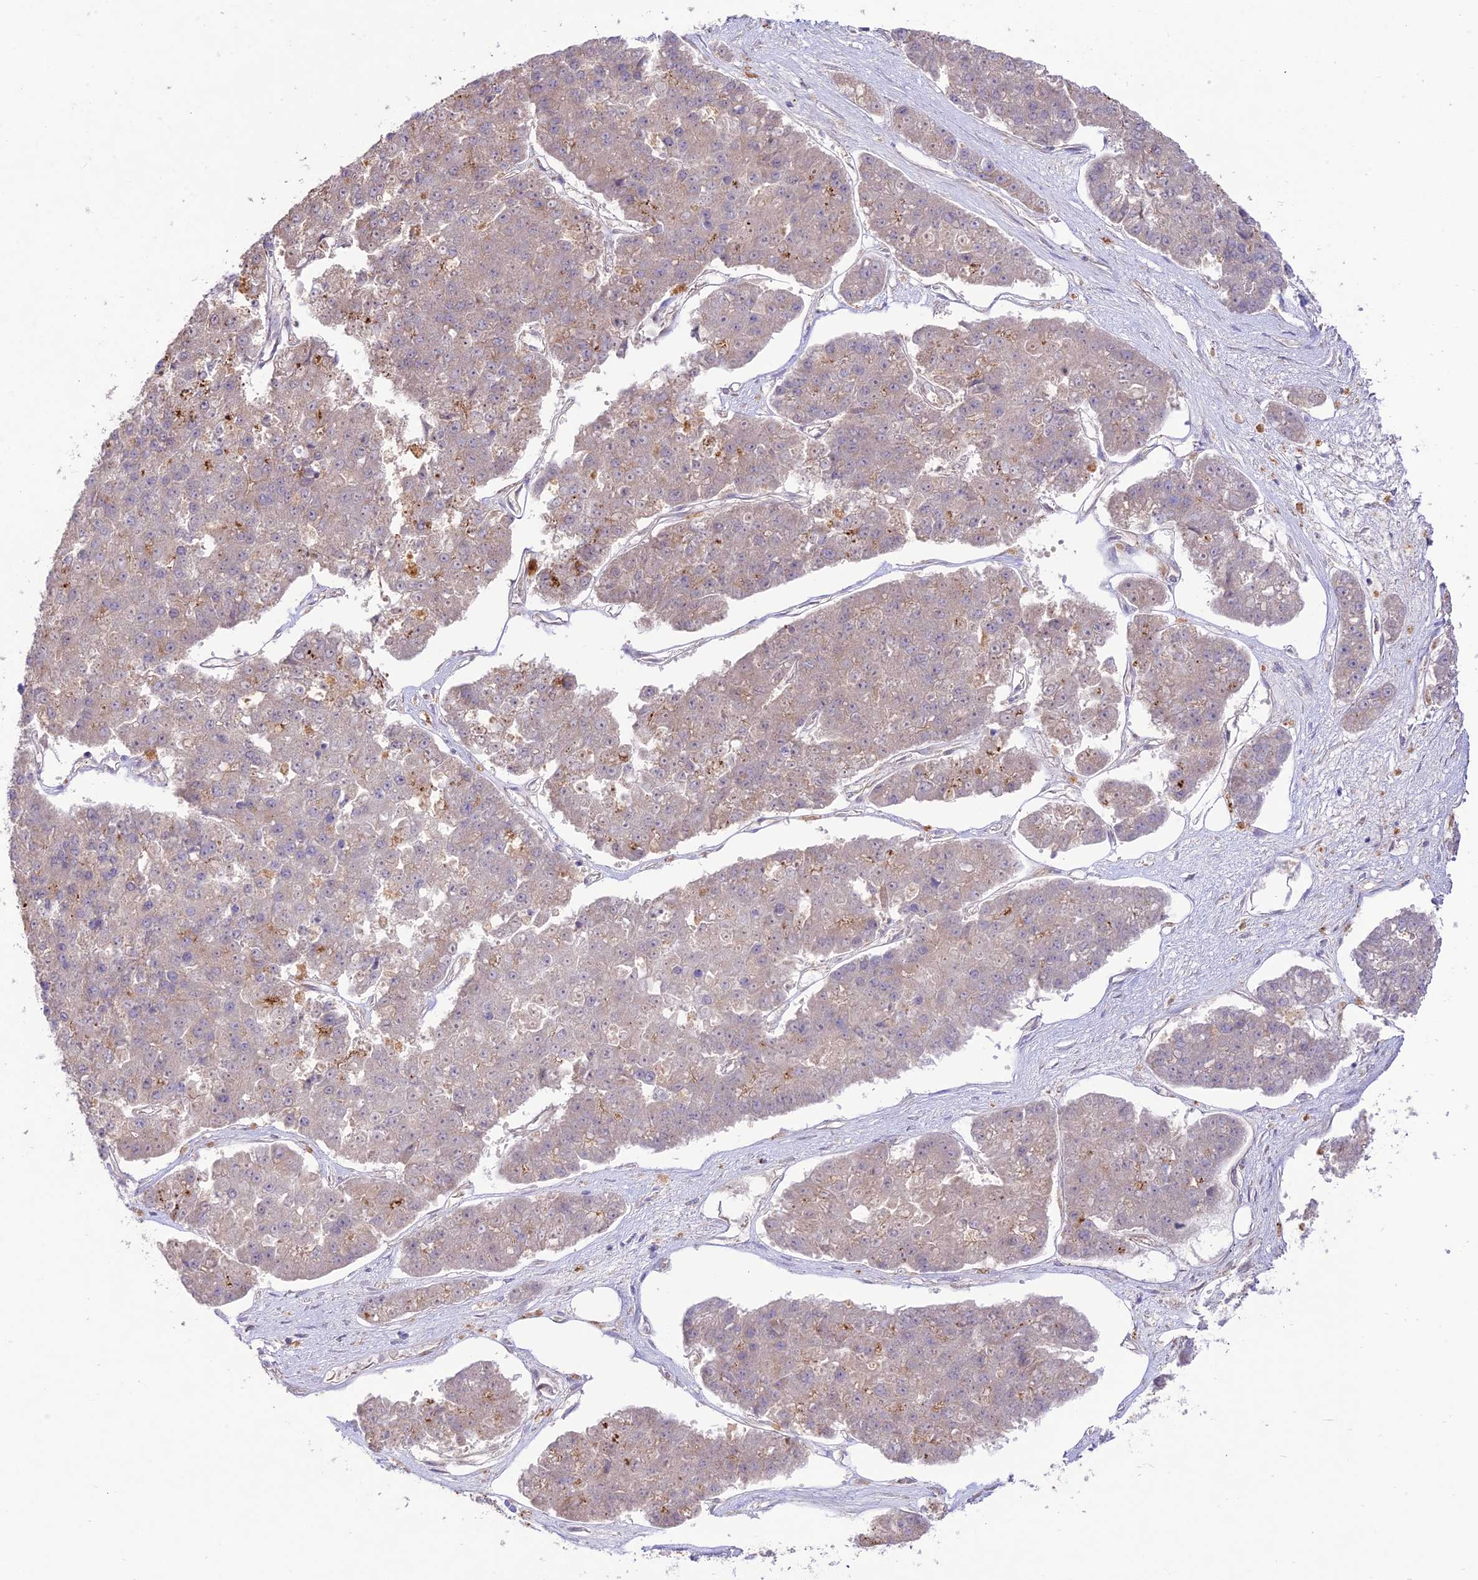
{"staining": {"intensity": "negative", "quantity": "none", "location": "none"}, "tissue": "pancreatic cancer", "cell_type": "Tumor cells", "image_type": "cancer", "snomed": [{"axis": "morphology", "description": "Adenocarcinoma, NOS"}, {"axis": "topography", "description": "Pancreas"}], "caption": "Micrograph shows no significant protein positivity in tumor cells of pancreatic cancer (adenocarcinoma). (DAB immunohistochemistry, high magnification).", "gene": "TMEM259", "patient": {"sex": "male", "age": 50}}